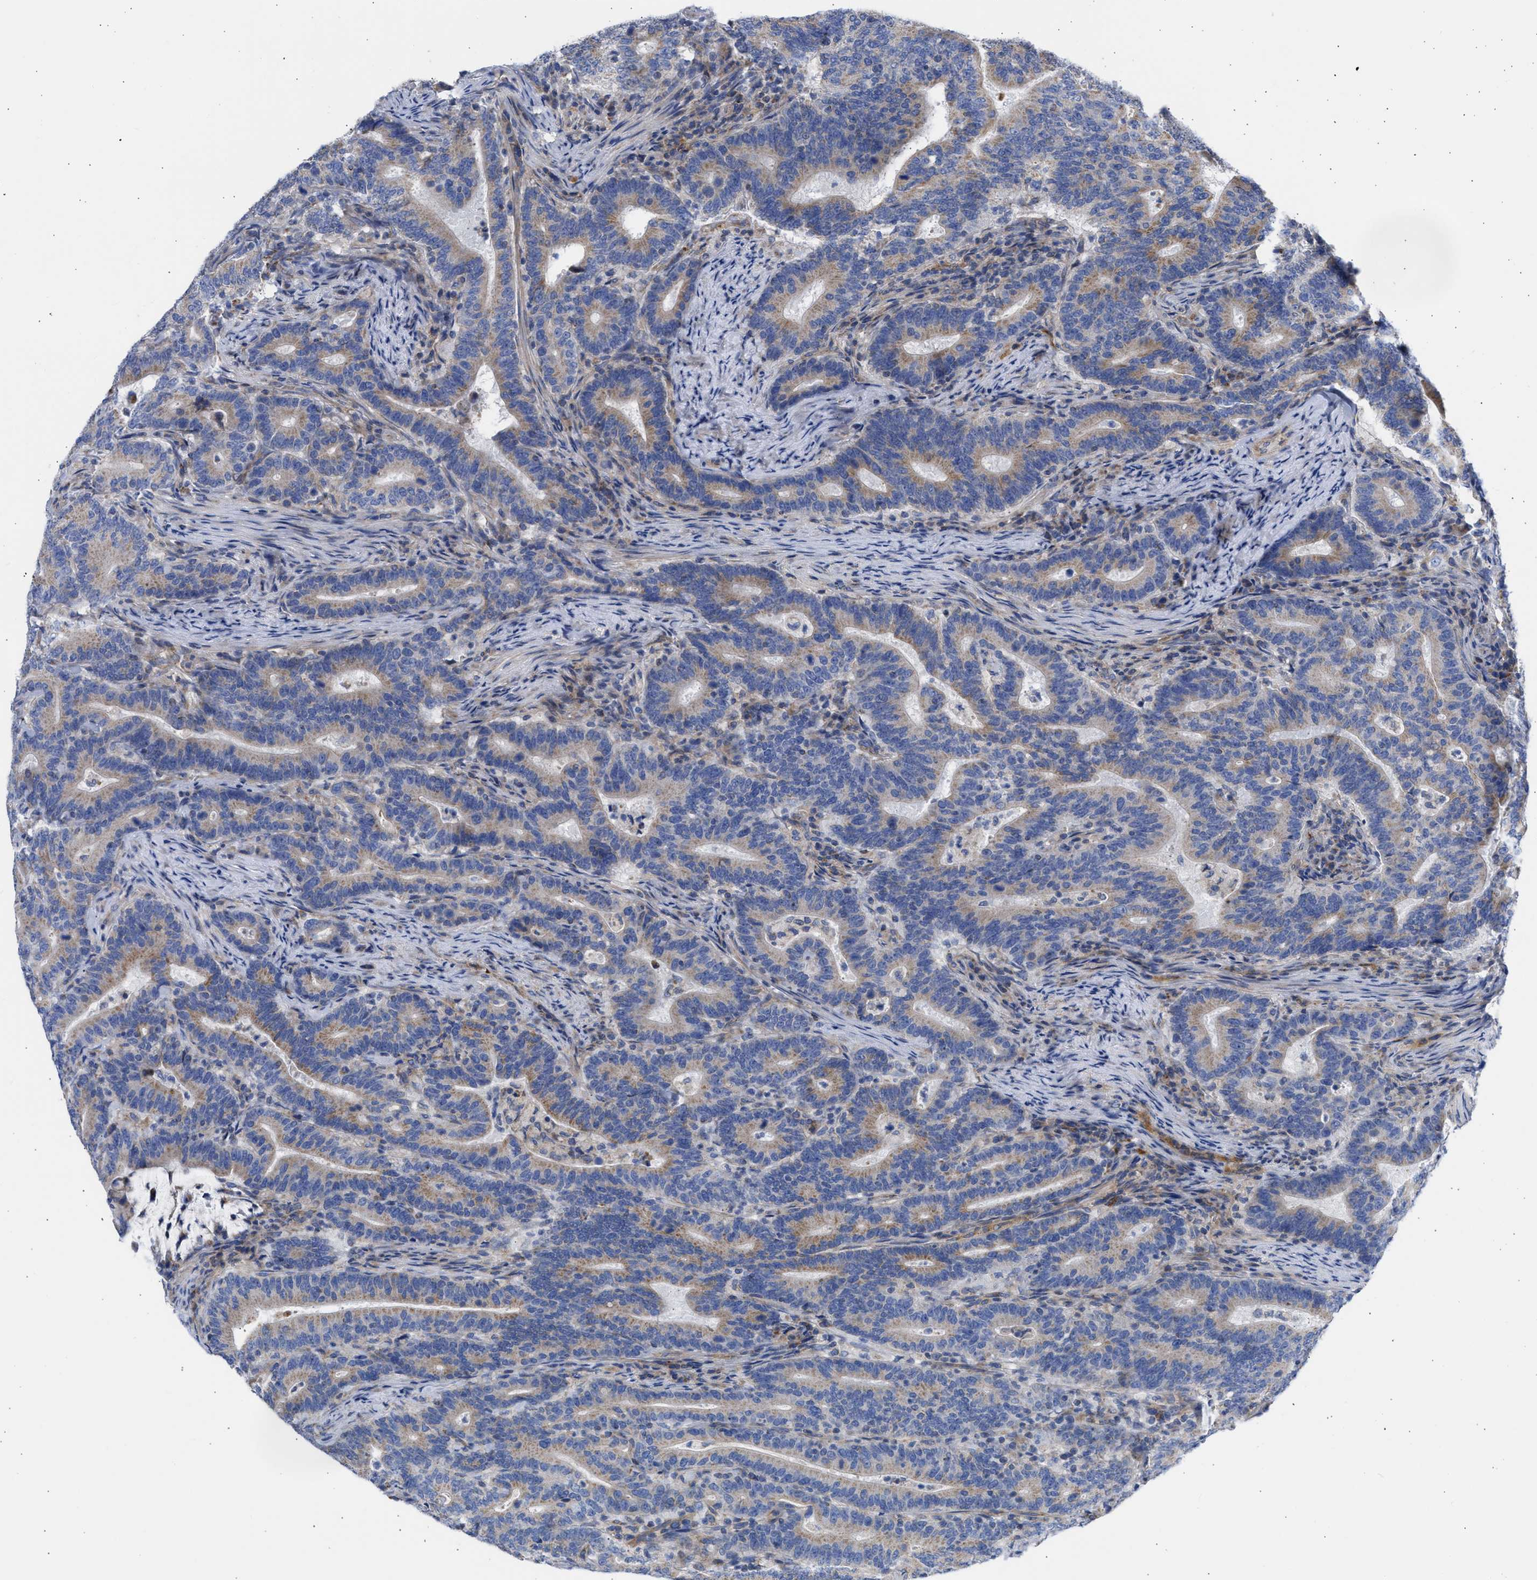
{"staining": {"intensity": "moderate", "quantity": "25%-75%", "location": "cytoplasmic/membranous"}, "tissue": "colorectal cancer", "cell_type": "Tumor cells", "image_type": "cancer", "snomed": [{"axis": "morphology", "description": "Adenocarcinoma, NOS"}, {"axis": "topography", "description": "Colon"}], "caption": "Colorectal cancer (adenocarcinoma) was stained to show a protein in brown. There is medium levels of moderate cytoplasmic/membranous staining in about 25%-75% of tumor cells. The staining was performed using DAB, with brown indicating positive protein expression. Nuclei are stained blue with hematoxylin.", "gene": "BTG3", "patient": {"sex": "female", "age": 66}}